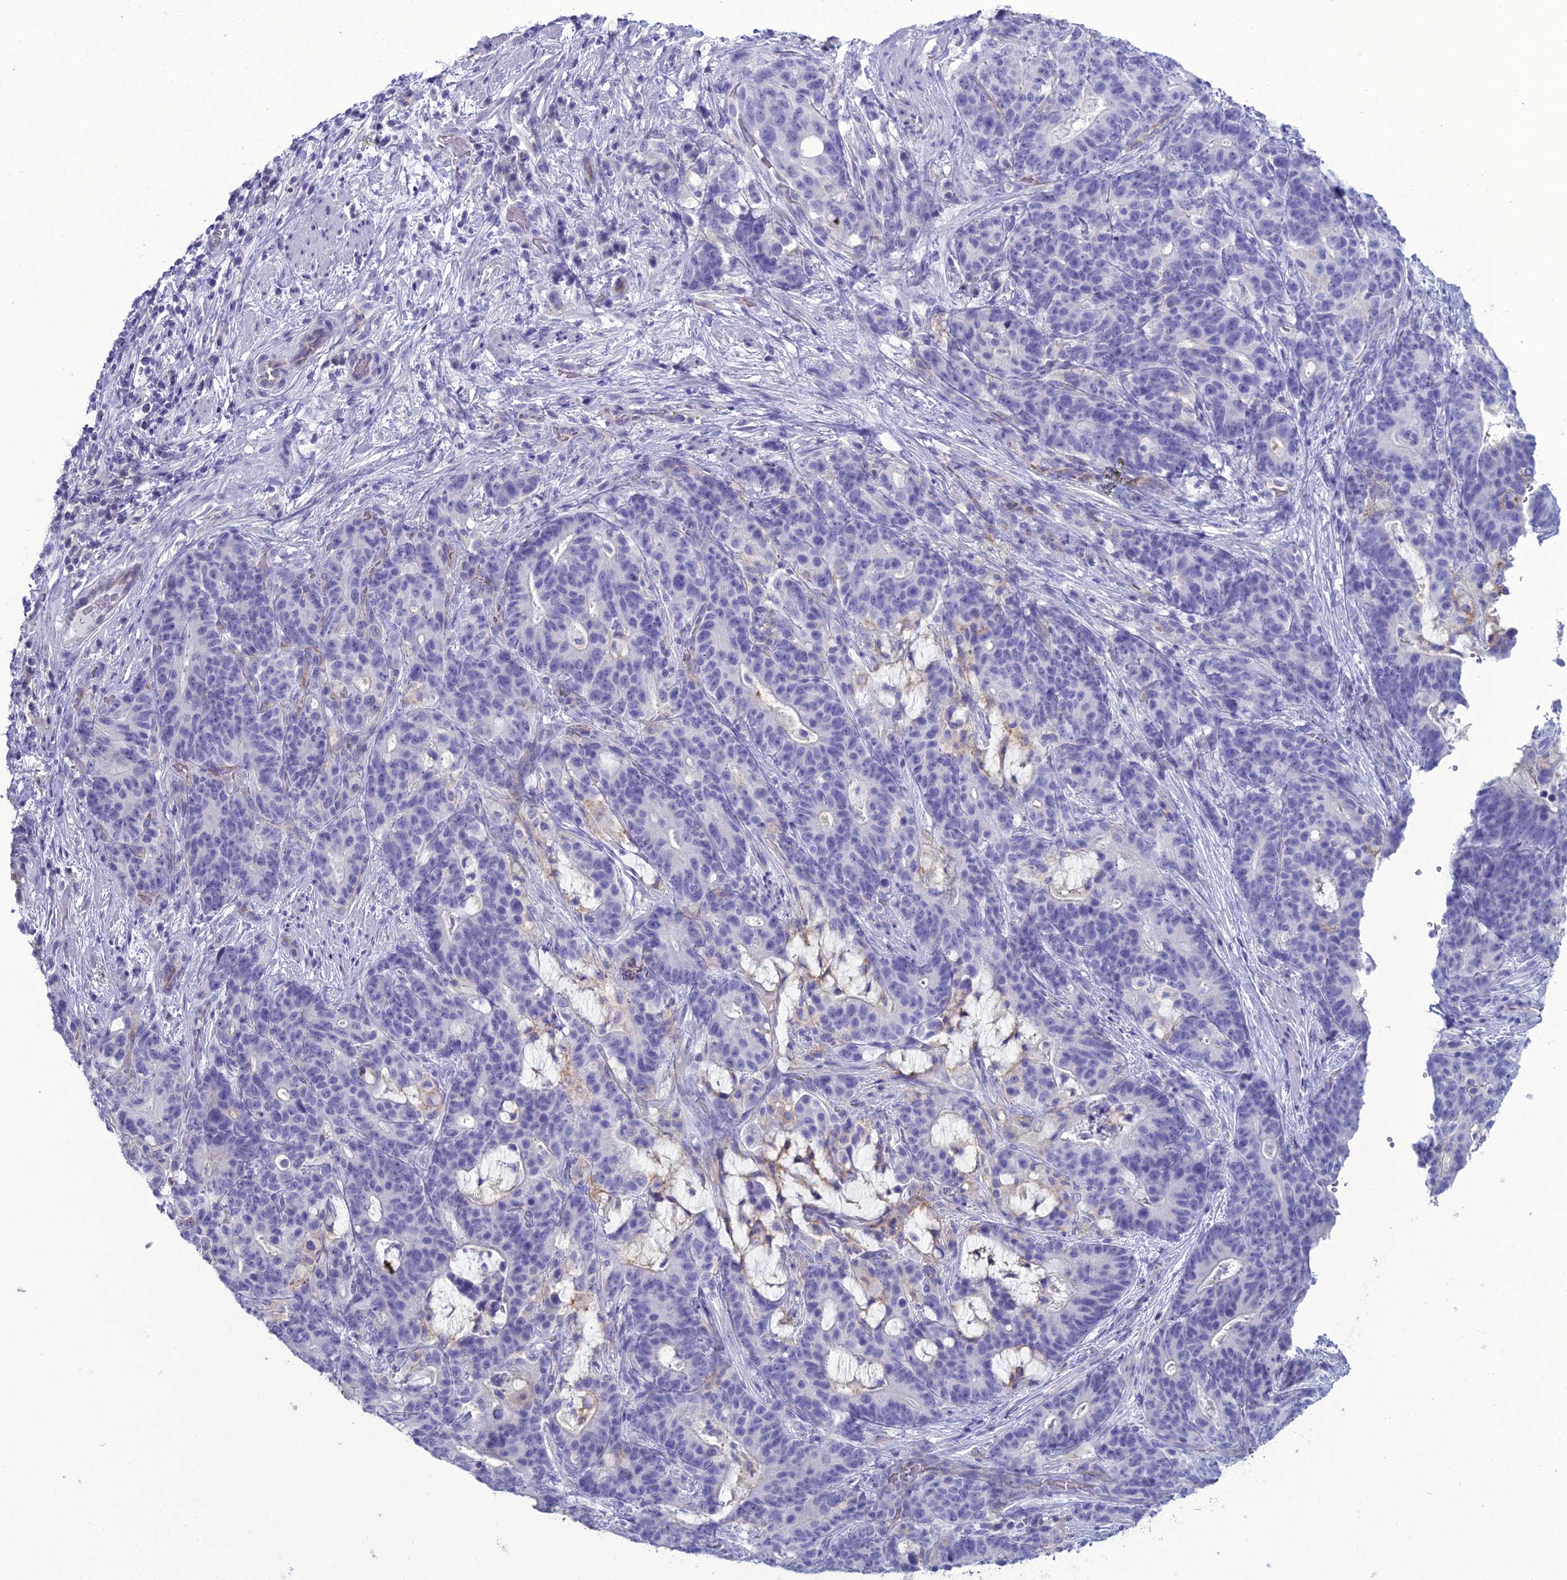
{"staining": {"intensity": "negative", "quantity": "none", "location": "none"}, "tissue": "stomach cancer", "cell_type": "Tumor cells", "image_type": "cancer", "snomed": [{"axis": "morphology", "description": "Normal tissue, NOS"}, {"axis": "morphology", "description": "Adenocarcinoma, NOS"}, {"axis": "topography", "description": "Stomach"}], "caption": "This is an immunohistochemistry photomicrograph of adenocarcinoma (stomach). There is no expression in tumor cells.", "gene": "ACE", "patient": {"sex": "female", "age": 64}}